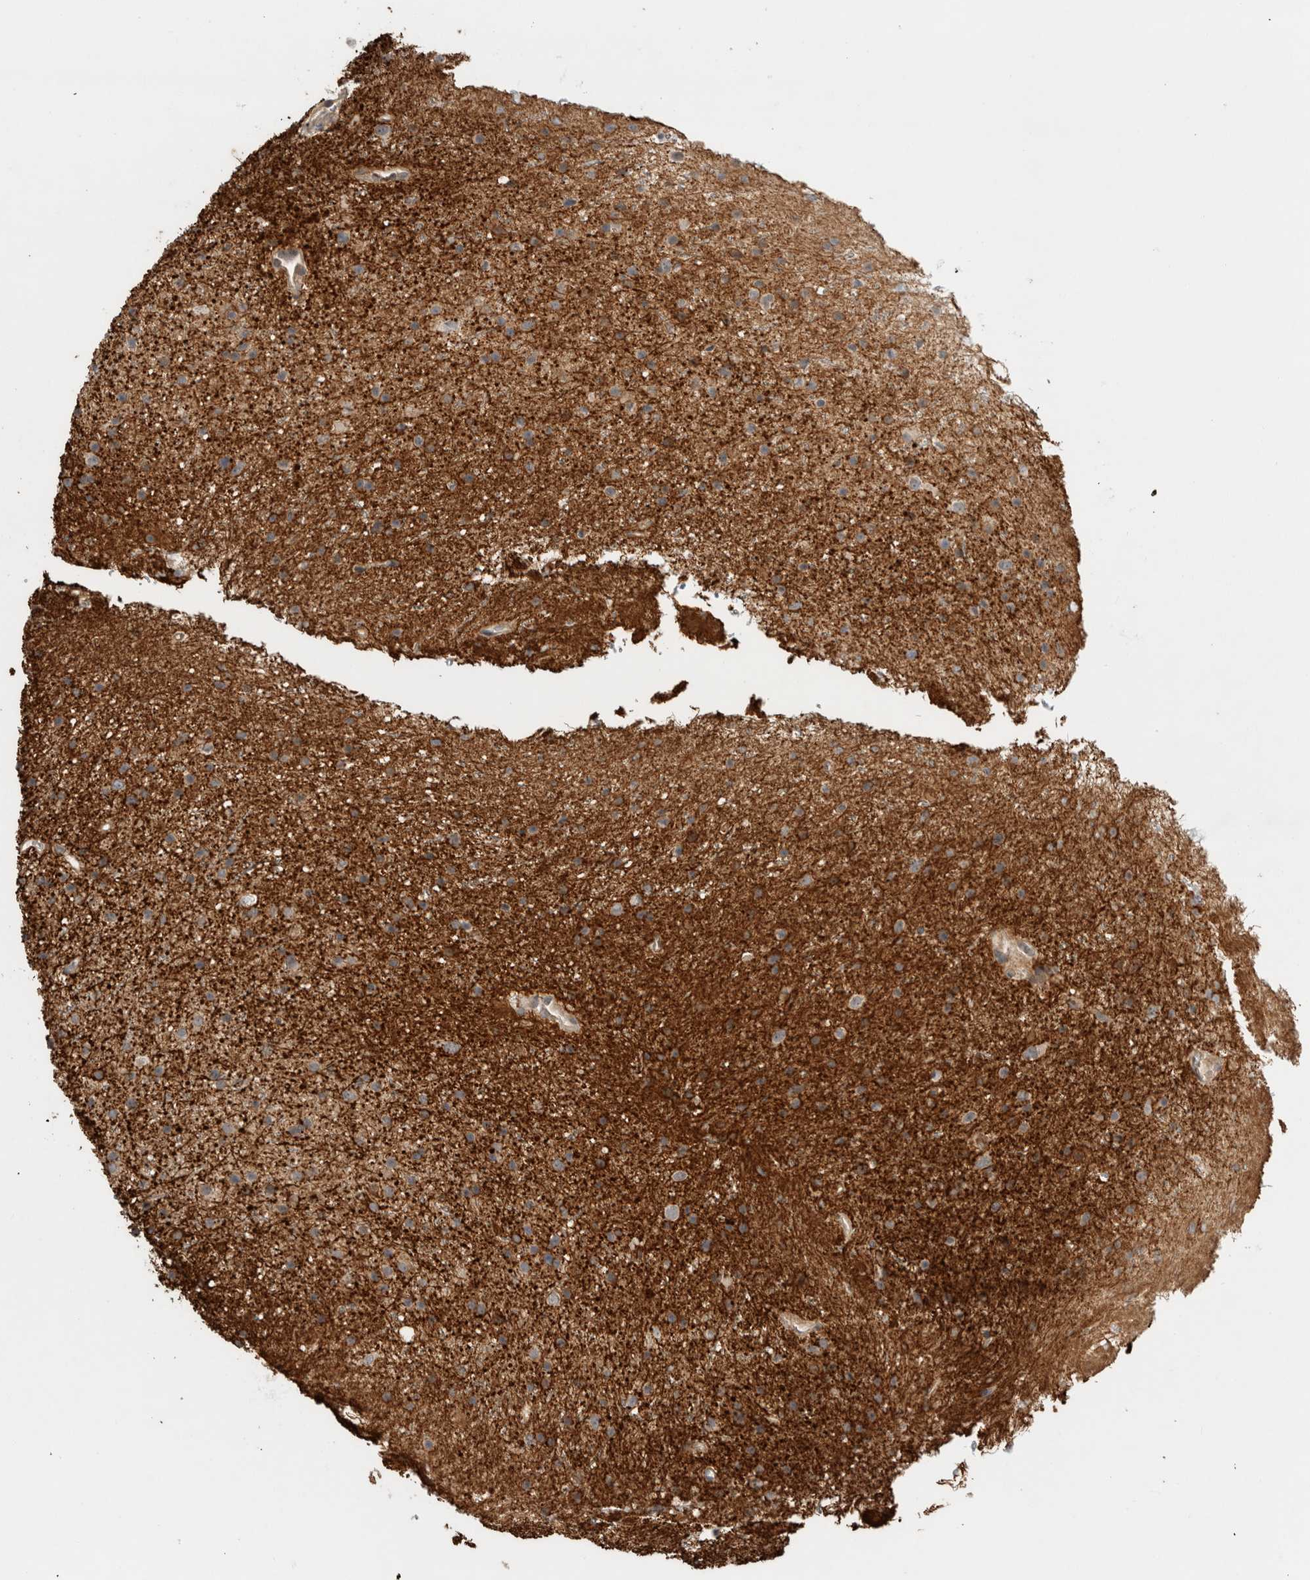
{"staining": {"intensity": "moderate", "quantity": "<25%", "location": "cytoplasmic/membranous"}, "tissue": "glioma", "cell_type": "Tumor cells", "image_type": "cancer", "snomed": [{"axis": "morphology", "description": "Glioma, malignant, Low grade"}, {"axis": "topography", "description": "Cerebral cortex"}], "caption": "Immunohistochemistry of human malignant low-grade glioma reveals low levels of moderate cytoplasmic/membranous expression in approximately <25% of tumor cells.", "gene": "ERCC6L2", "patient": {"sex": "female", "age": 39}}